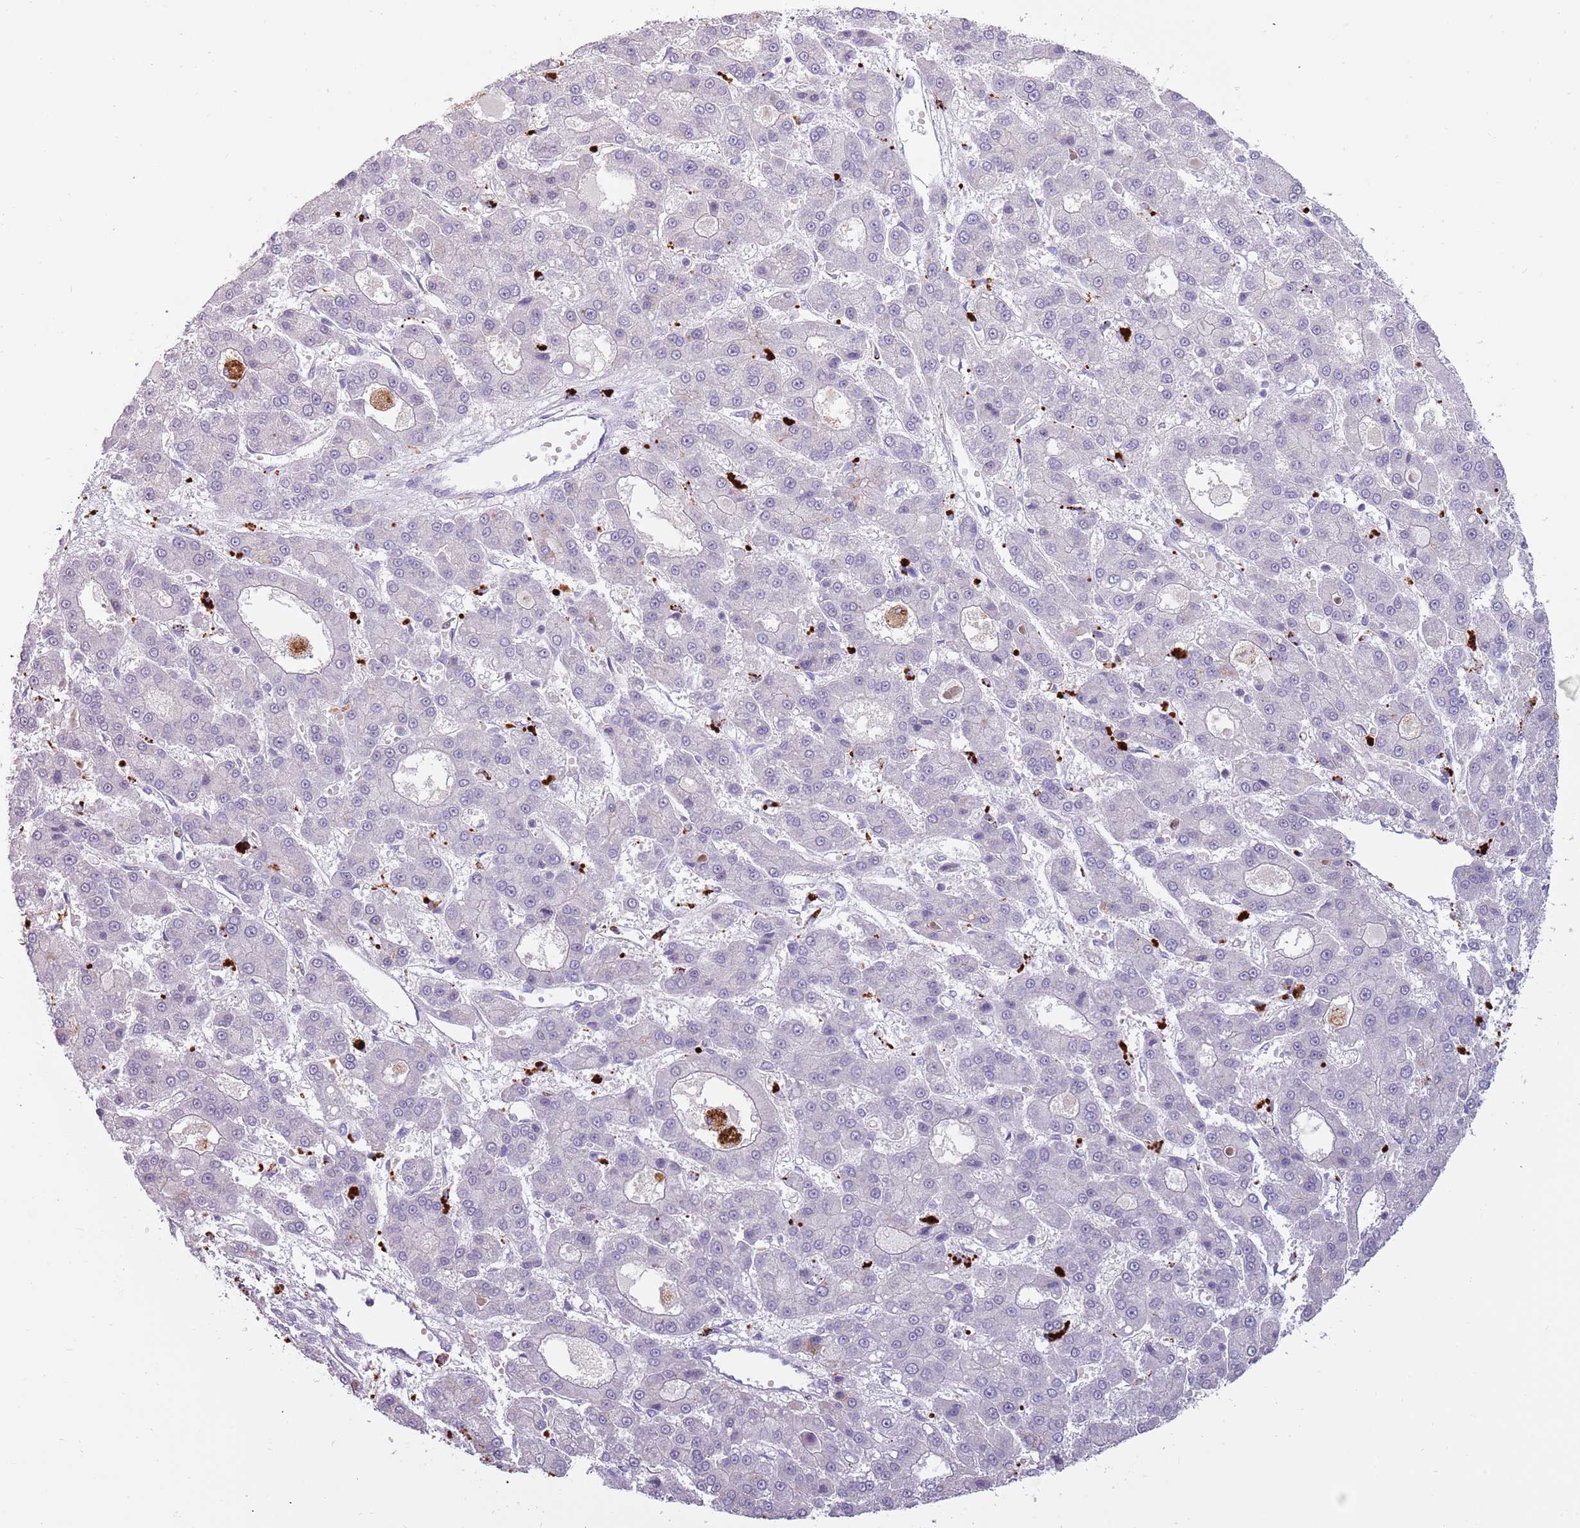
{"staining": {"intensity": "negative", "quantity": "none", "location": "none"}, "tissue": "liver cancer", "cell_type": "Tumor cells", "image_type": "cancer", "snomed": [{"axis": "morphology", "description": "Carcinoma, Hepatocellular, NOS"}, {"axis": "topography", "description": "Liver"}], "caption": "Immunohistochemistry (IHC) photomicrograph of neoplastic tissue: liver cancer (hepatocellular carcinoma) stained with DAB (3,3'-diaminobenzidine) exhibits no significant protein expression in tumor cells. (DAB (3,3'-diaminobenzidine) immunohistochemistry visualized using brightfield microscopy, high magnification).", "gene": "NWD2", "patient": {"sex": "male", "age": 70}}